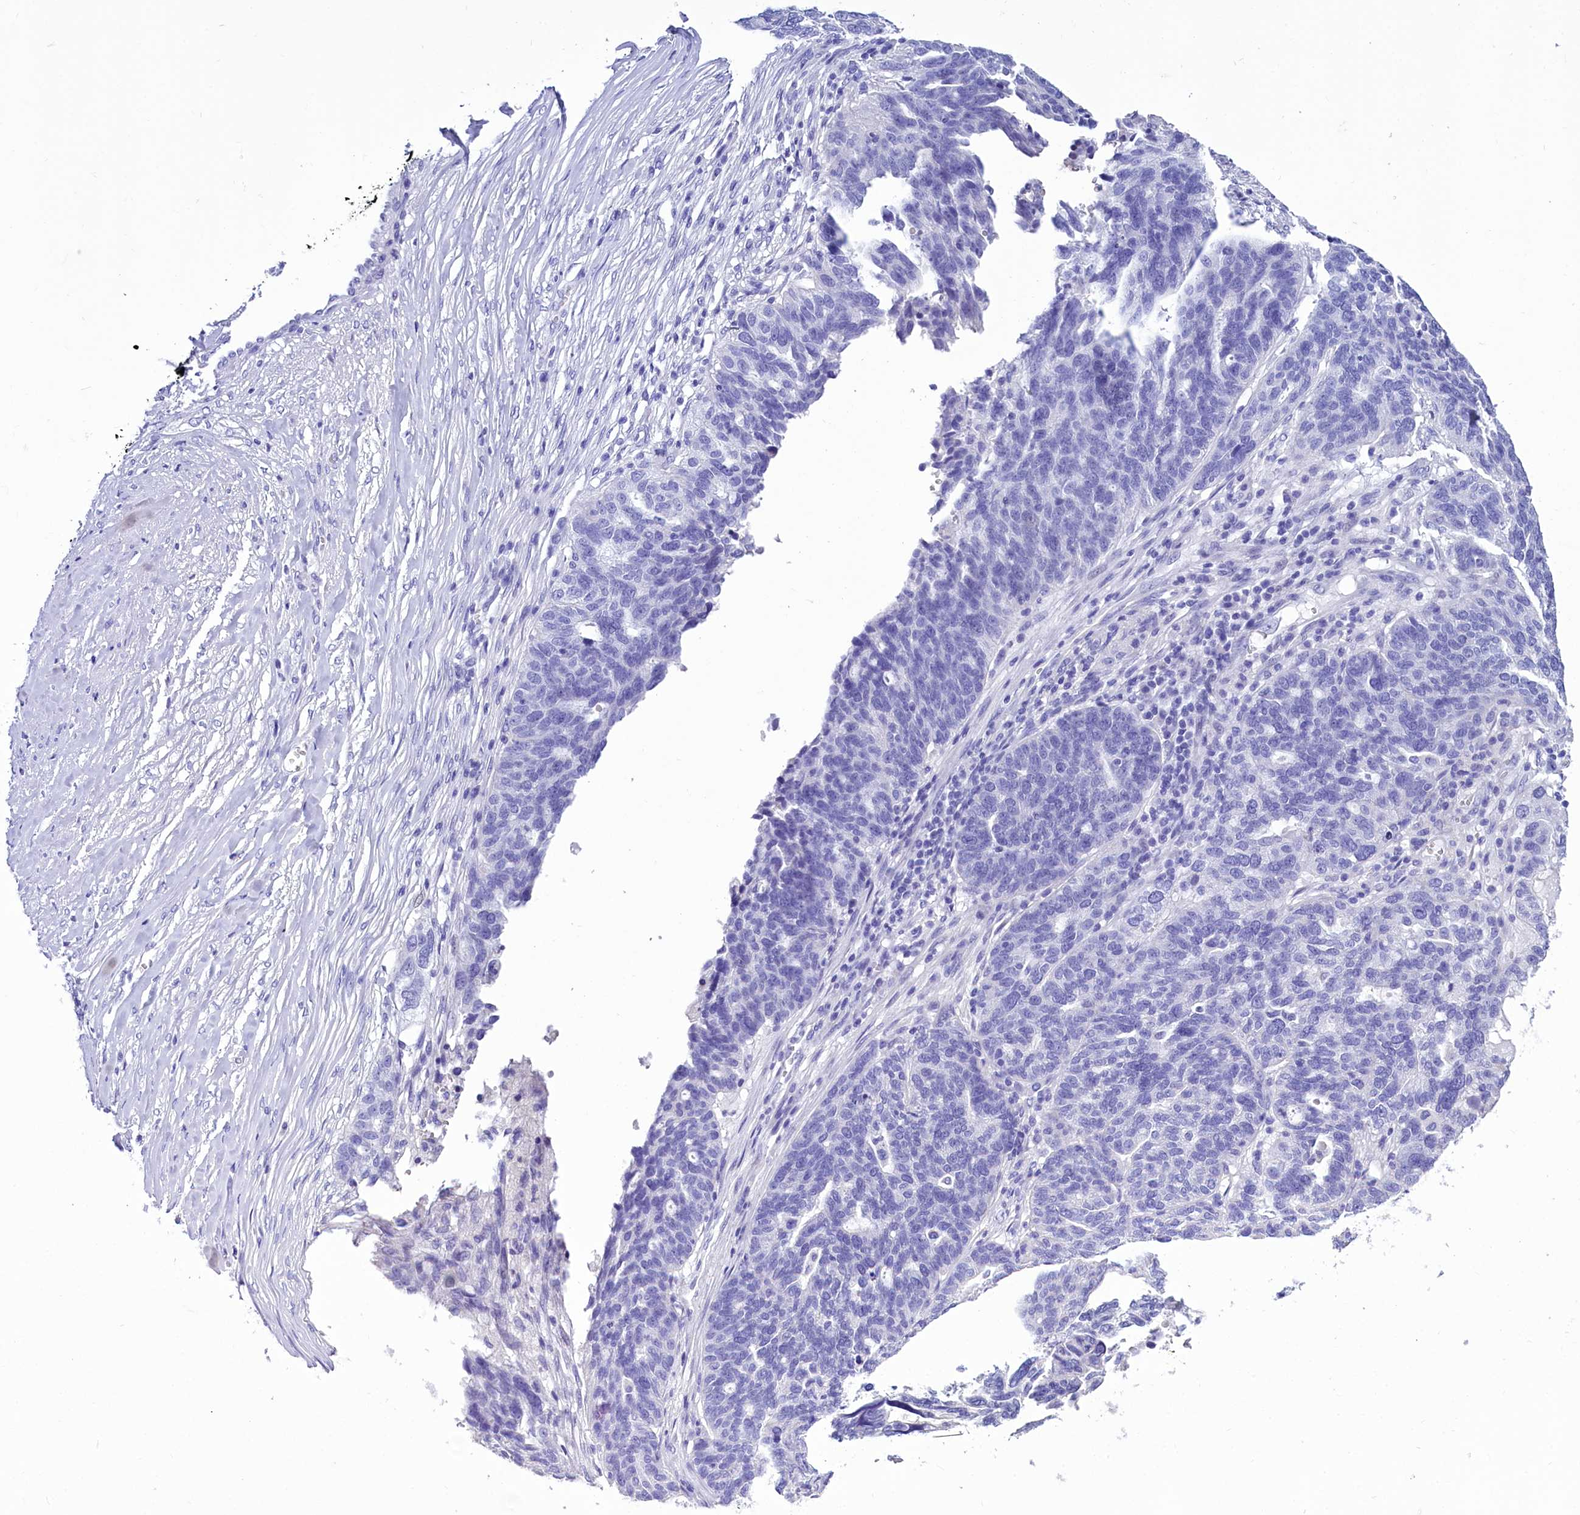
{"staining": {"intensity": "negative", "quantity": "none", "location": "none"}, "tissue": "ovarian cancer", "cell_type": "Tumor cells", "image_type": "cancer", "snomed": [{"axis": "morphology", "description": "Cystadenocarcinoma, serous, NOS"}, {"axis": "topography", "description": "Ovary"}], "caption": "Immunohistochemical staining of human ovarian serous cystadenocarcinoma demonstrates no significant positivity in tumor cells.", "gene": "TTC36", "patient": {"sex": "female", "age": 59}}